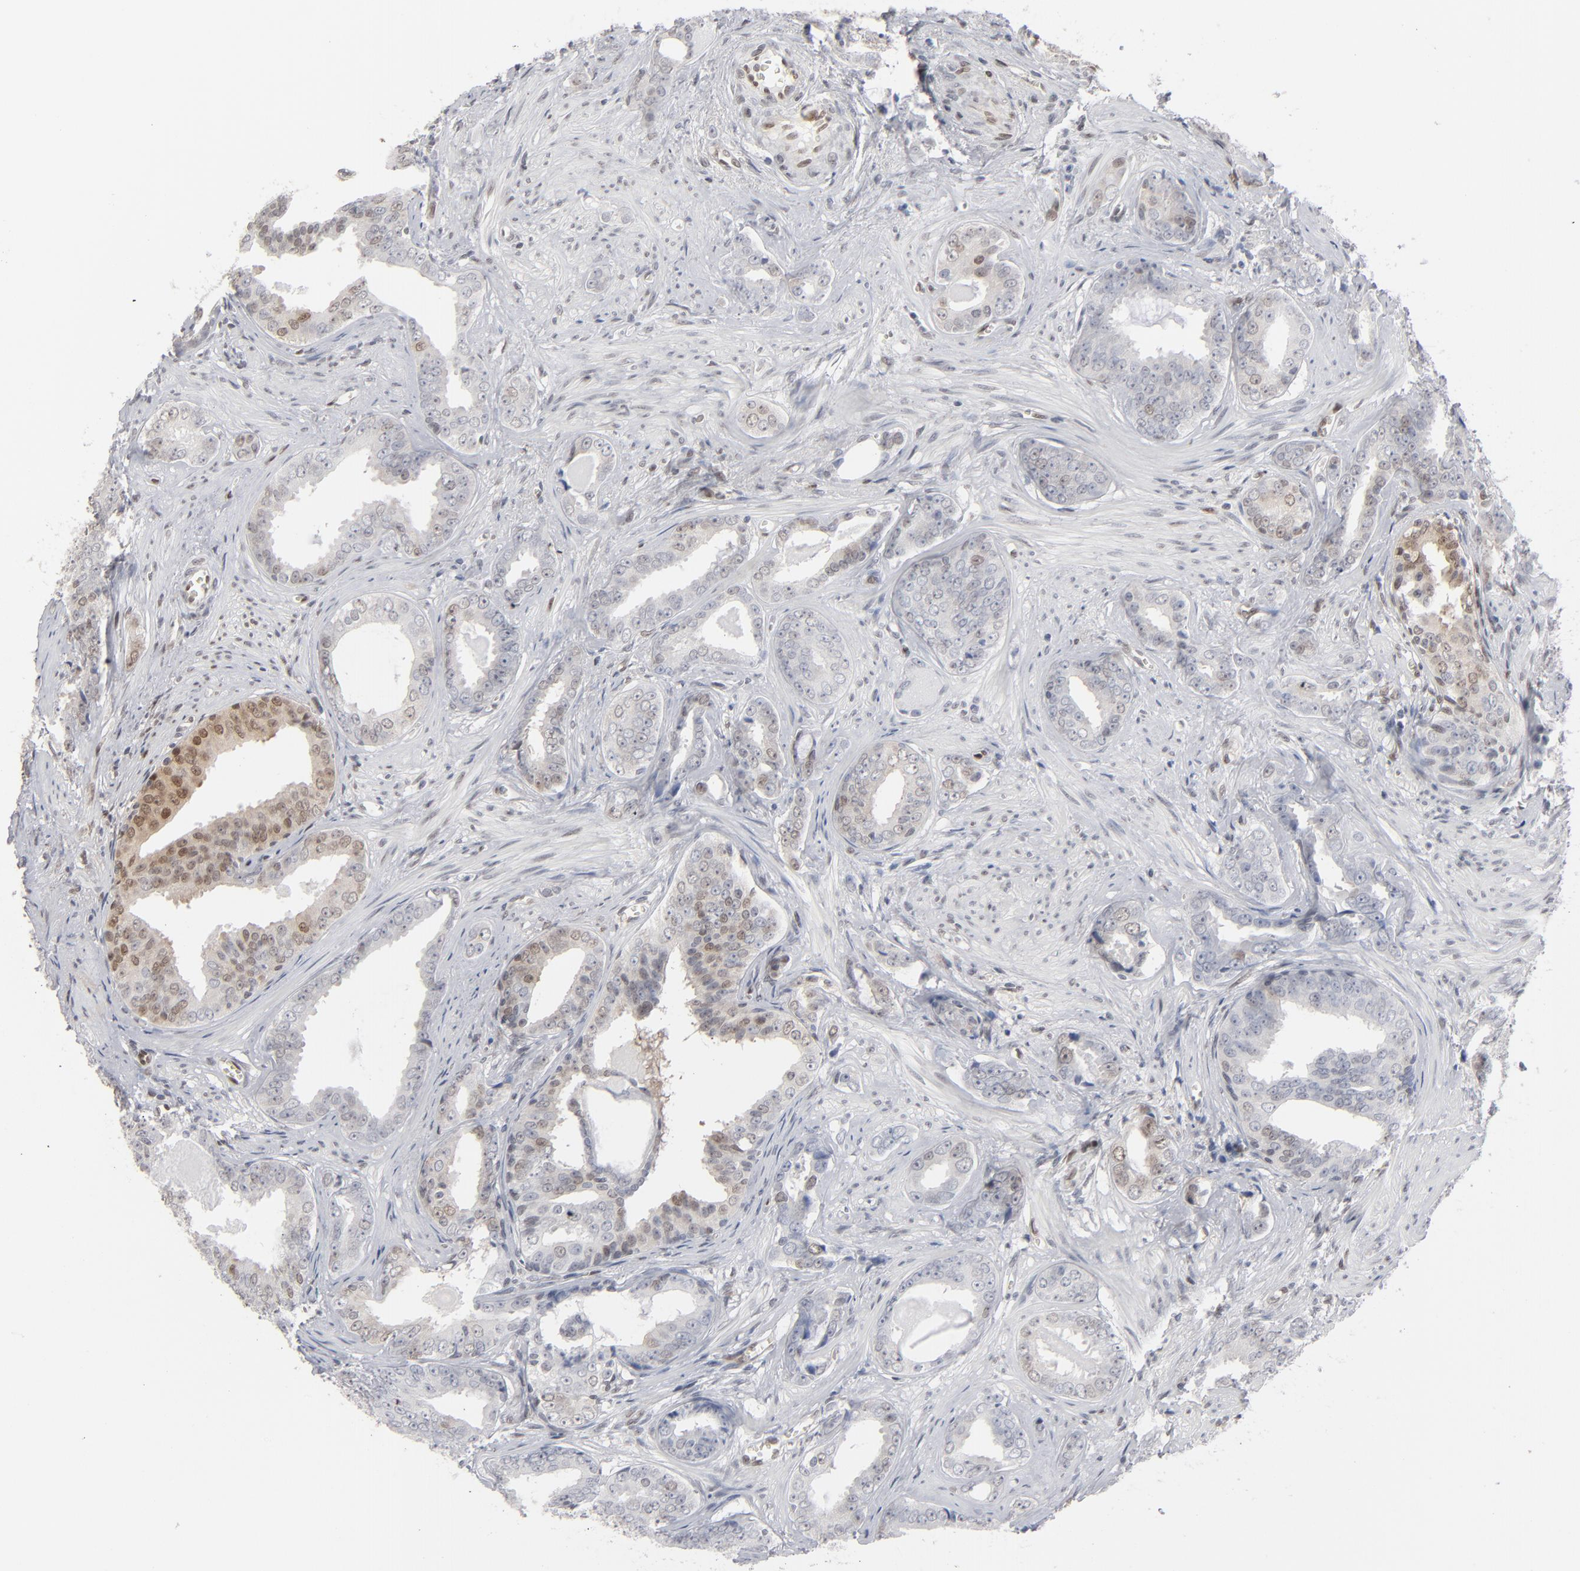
{"staining": {"intensity": "weak", "quantity": "<25%", "location": "cytoplasmic/membranous,nuclear"}, "tissue": "prostate cancer", "cell_type": "Tumor cells", "image_type": "cancer", "snomed": [{"axis": "morphology", "description": "Adenocarcinoma, Medium grade"}, {"axis": "topography", "description": "Prostate"}], "caption": "Medium-grade adenocarcinoma (prostate) stained for a protein using immunohistochemistry shows no expression tumor cells.", "gene": "IRF9", "patient": {"sex": "male", "age": 79}}